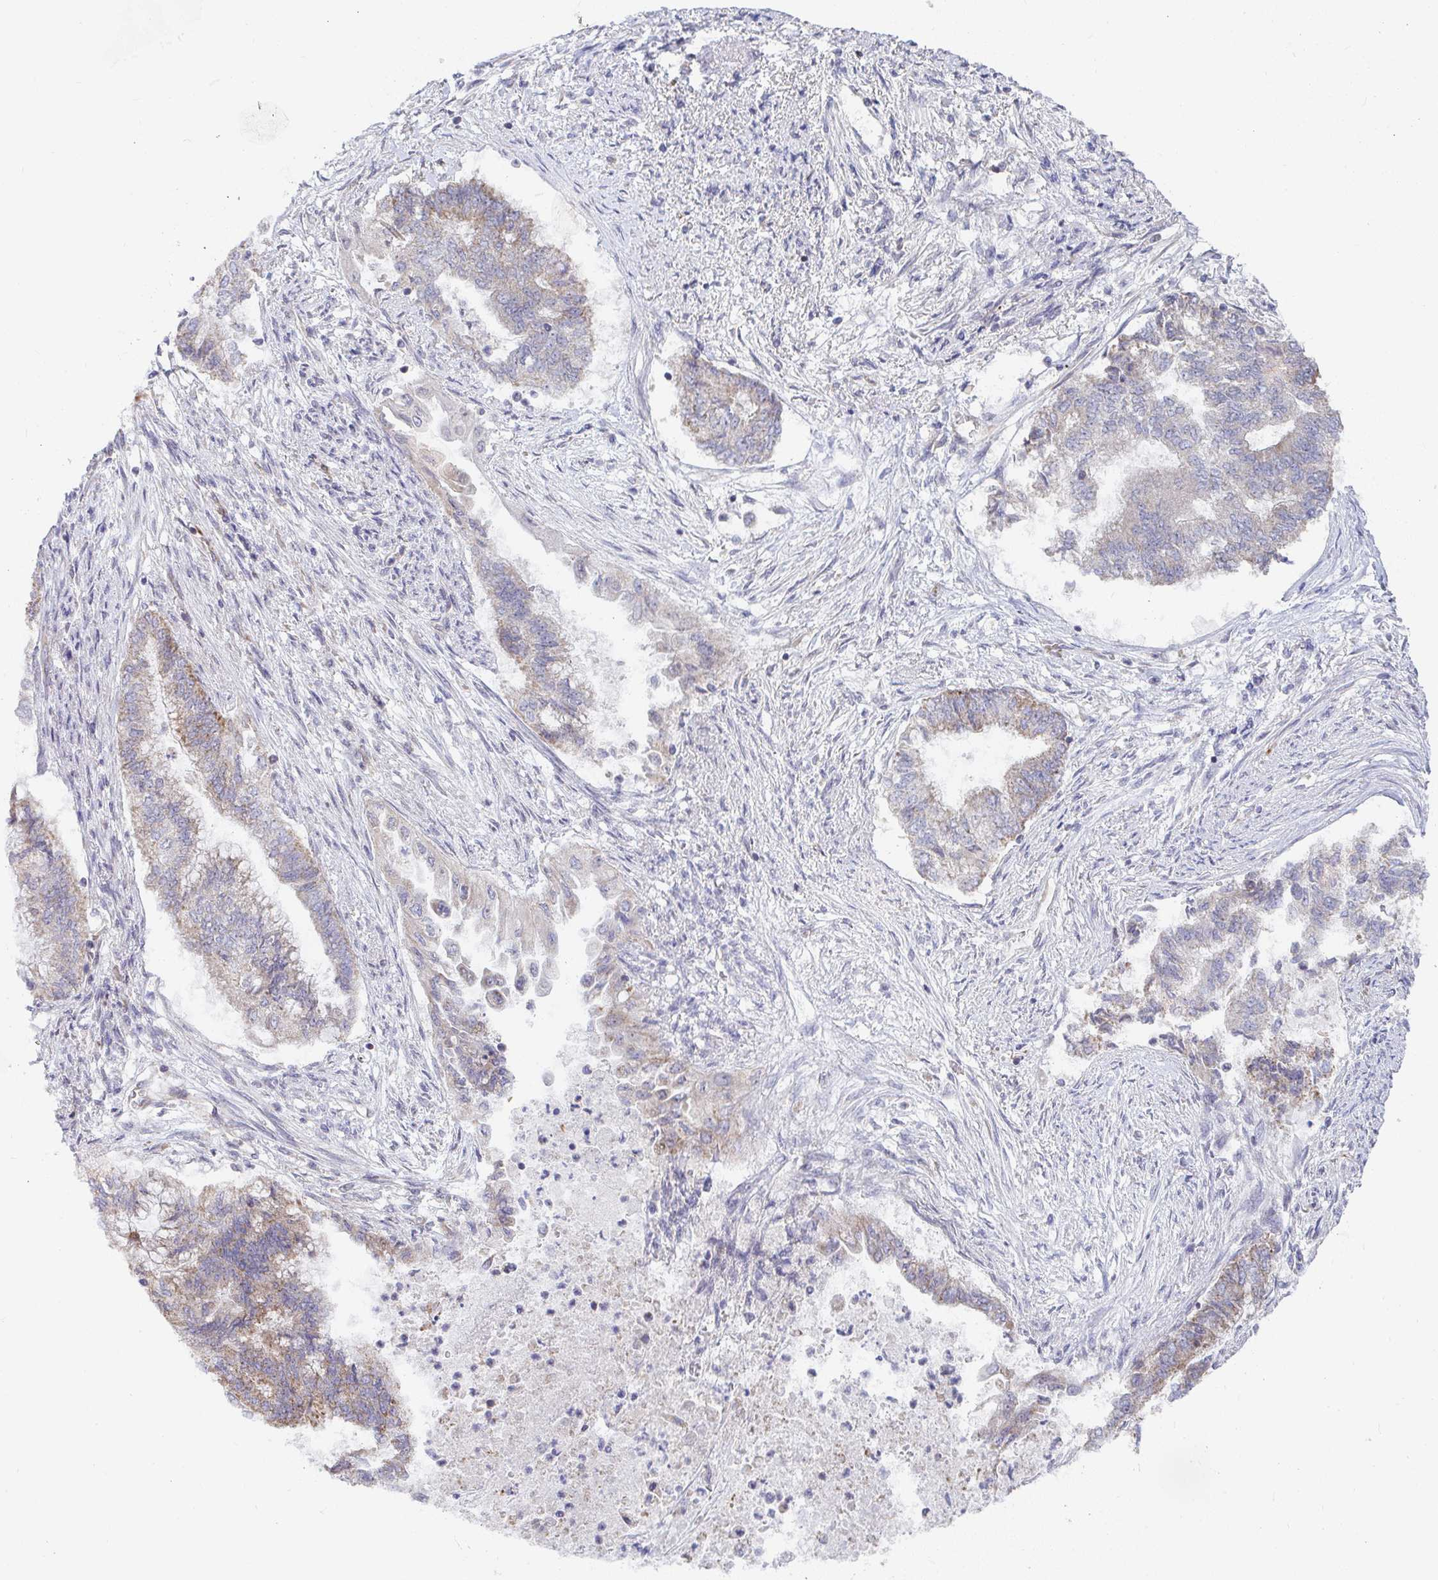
{"staining": {"intensity": "weak", "quantity": "25%-75%", "location": "cytoplasmic/membranous"}, "tissue": "endometrial cancer", "cell_type": "Tumor cells", "image_type": "cancer", "snomed": [{"axis": "morphology", "description": "Adenocarcinoma, NOS"}, {"axis": "topography", "description": "Endometrium"}], "caption": "Immunohistochemistry (IHC) image of adenocarcinoma (endometrial) stained for a protein (brown), which reveals low levels of weak cytoplasmic/membranous expression in about 25%-75% of tumor cells.", "gene": "EIF1AD", "patient": {"sex": "female", "age": 65}}